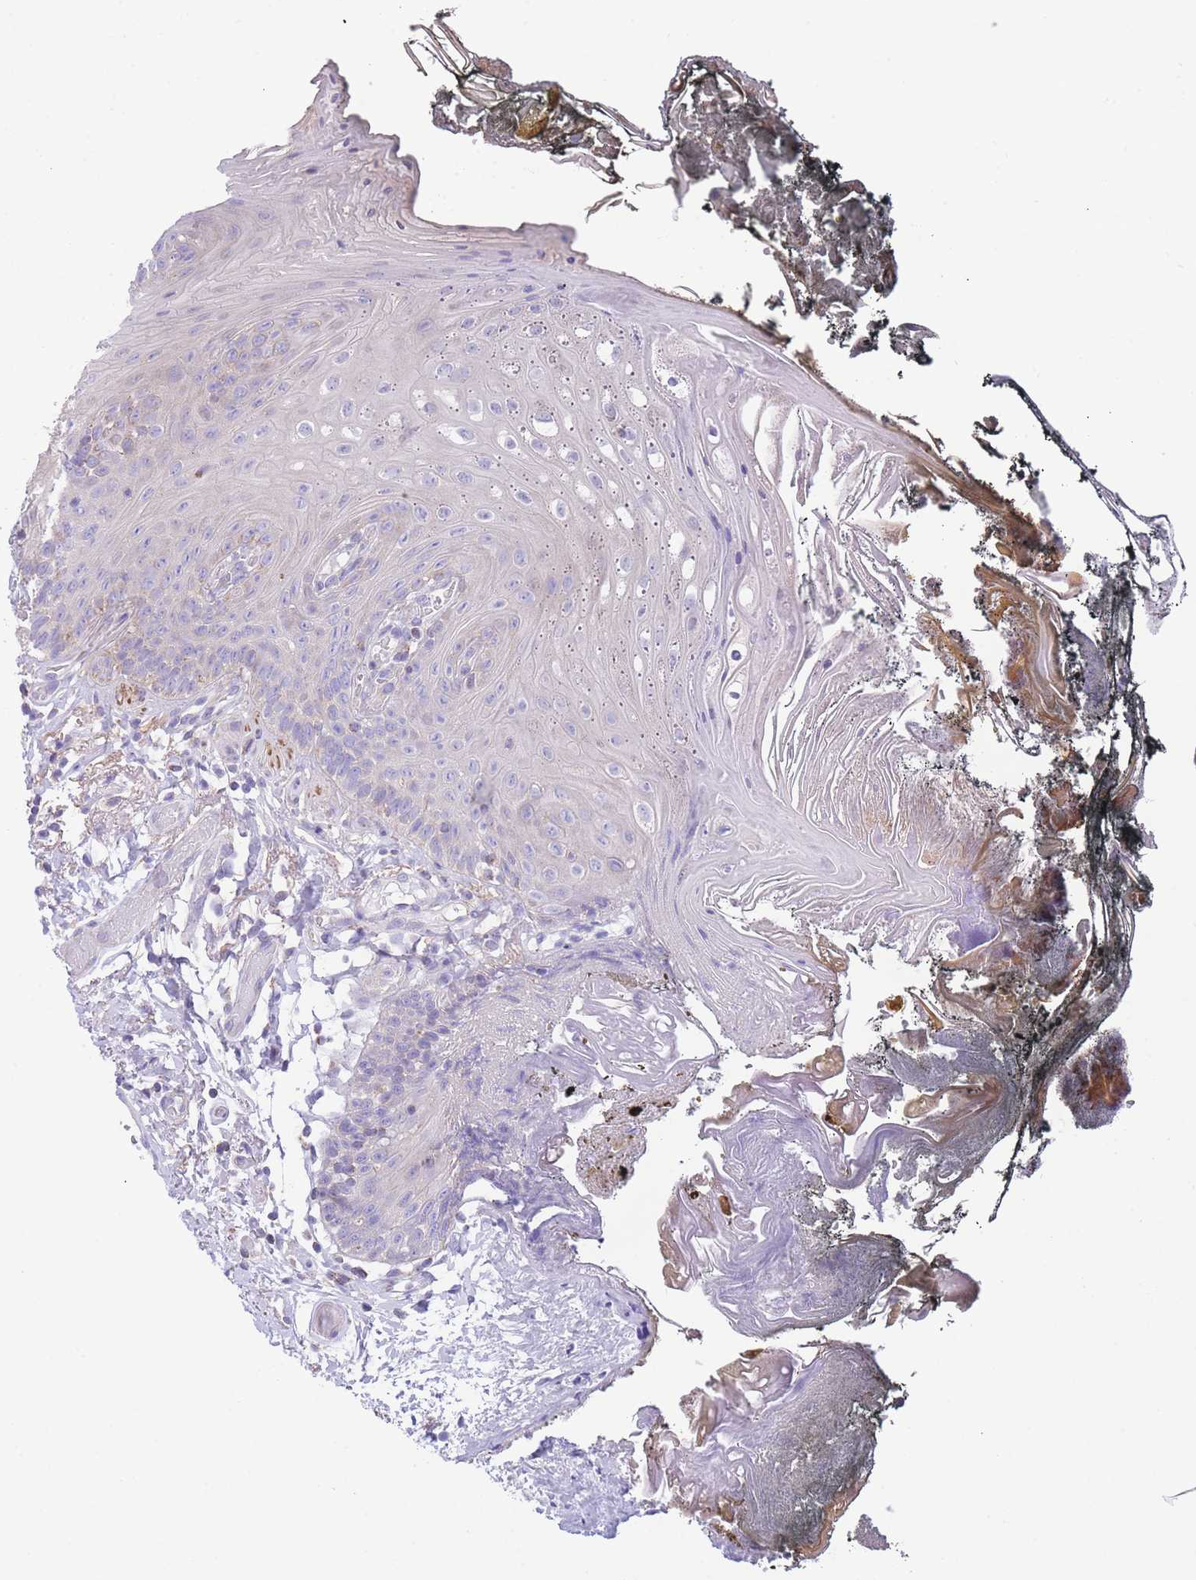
{"staining": {"intensity": "negative", "quantity": "none", "location": "none"}, "tissue": "oral mucosa", "cell_type": "Squamous epithelial cells", "image_type": "normal", "snomed": [{"axis": "morphology", "description": "Normal tissue, NOS"}, {"axis": "morphology", "description": "Squamous cell carcinoma, NOS"}, {"axis": "topography", "description": "Oral tissue"}, {"axis": "topography", "description": "Head-Neck"}], "caption": "High power microscopy photomicrograph of an IHC photomicrograph of benign oral mucosa, revealing no significant positivity in squamous epithelial cells. (DAB immunohistochemistry, high magnification).", "gene": "ST3GAL3", "patient": {"sex": "female", "age": 81}}